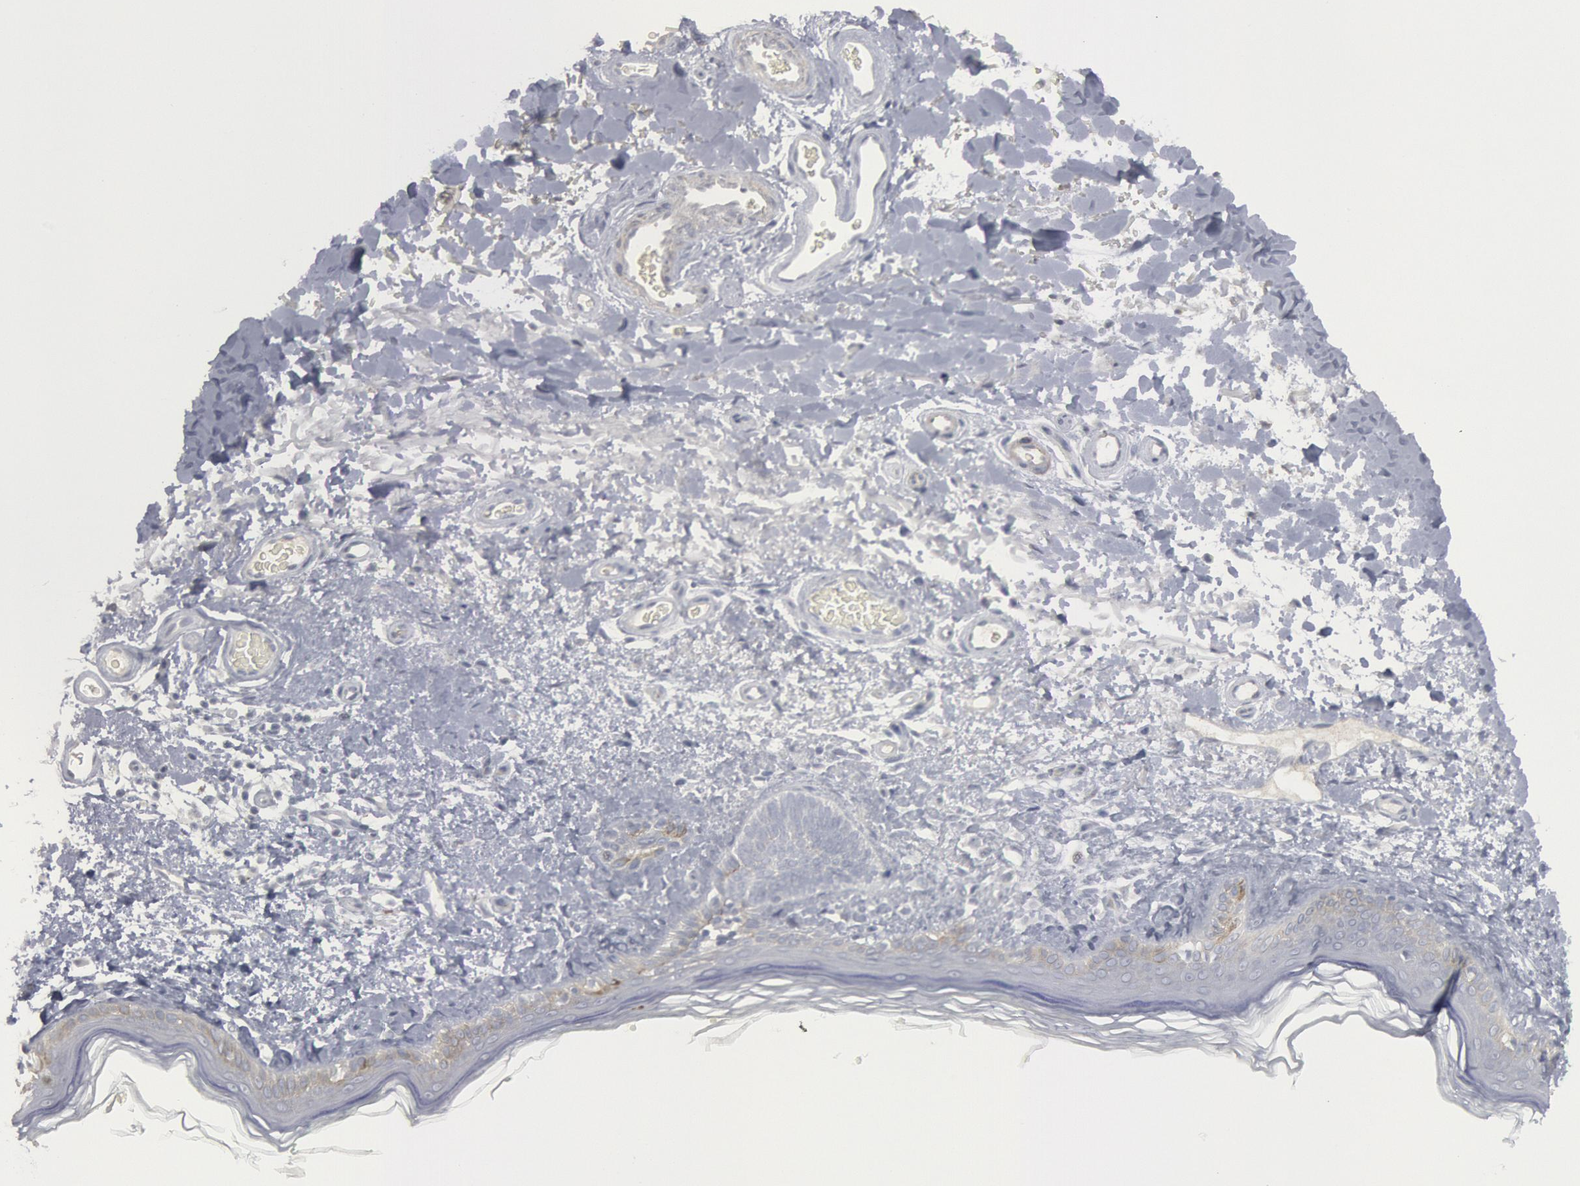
{"staining": {"intensity": "negative", "quantity": "none", "location": "none"}, "tissue": "skin", "cell_type": "Fibroblasts", "image_type": "normal", "snomed": [{"axis": "morphology", "description": "Normal tissue, NOS"}, {"axis": "topography", "description": "Skin"}], "caption": "Image shows no significant protein staining in fibroblasts of normal skin.", "gene": "DMC1", "patient": {"sex": "male", "age": 63}}